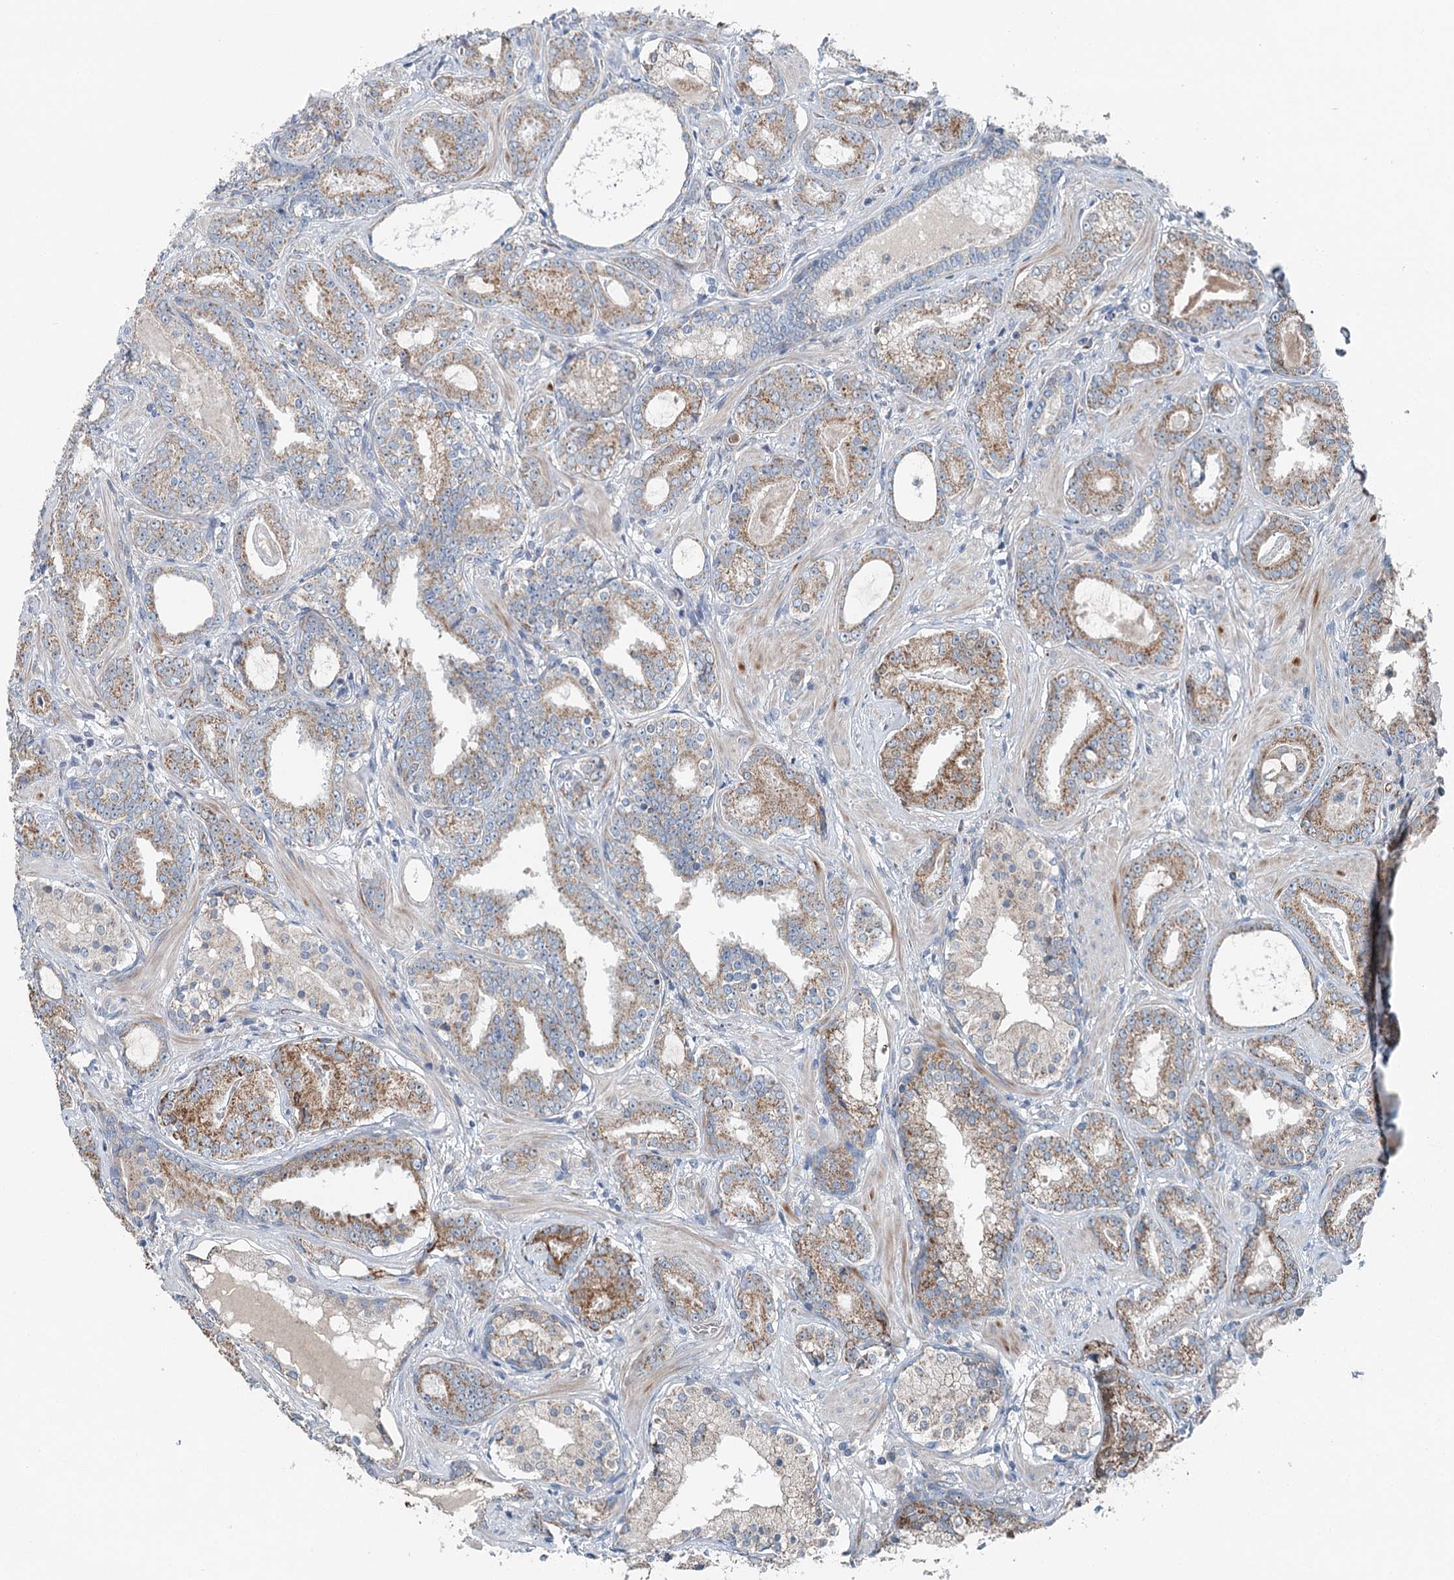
{"staining": {"intensity": "moderate", "quantity": ">75%", "location": "cytoplasmic/membranous"}, "tissue": "prostate cancer", "cell_type": "Tumor cells", "image_type": "cancer", "snomed": [{"axis": "morphology", "description": "Adenocarcinoma, High grade"}, {"axis": "topography", "description": "Prostate"}], "caption": "Immunohistochemistry (IHC) of human prostate cancer (adenocarcinoma (high-grade)) demonstrates medium levels of moderate cytoplasmic/membranous positivity in approximately >75% of tumor cells. (Stains: DAB (3,3'-diaminobenzidine) in brown, nuclei in blue, Microscopy: brightfield microscopy at high magnification).", "gene": "CHCHD5", "patient": {"sex": "male", "age": 58}}